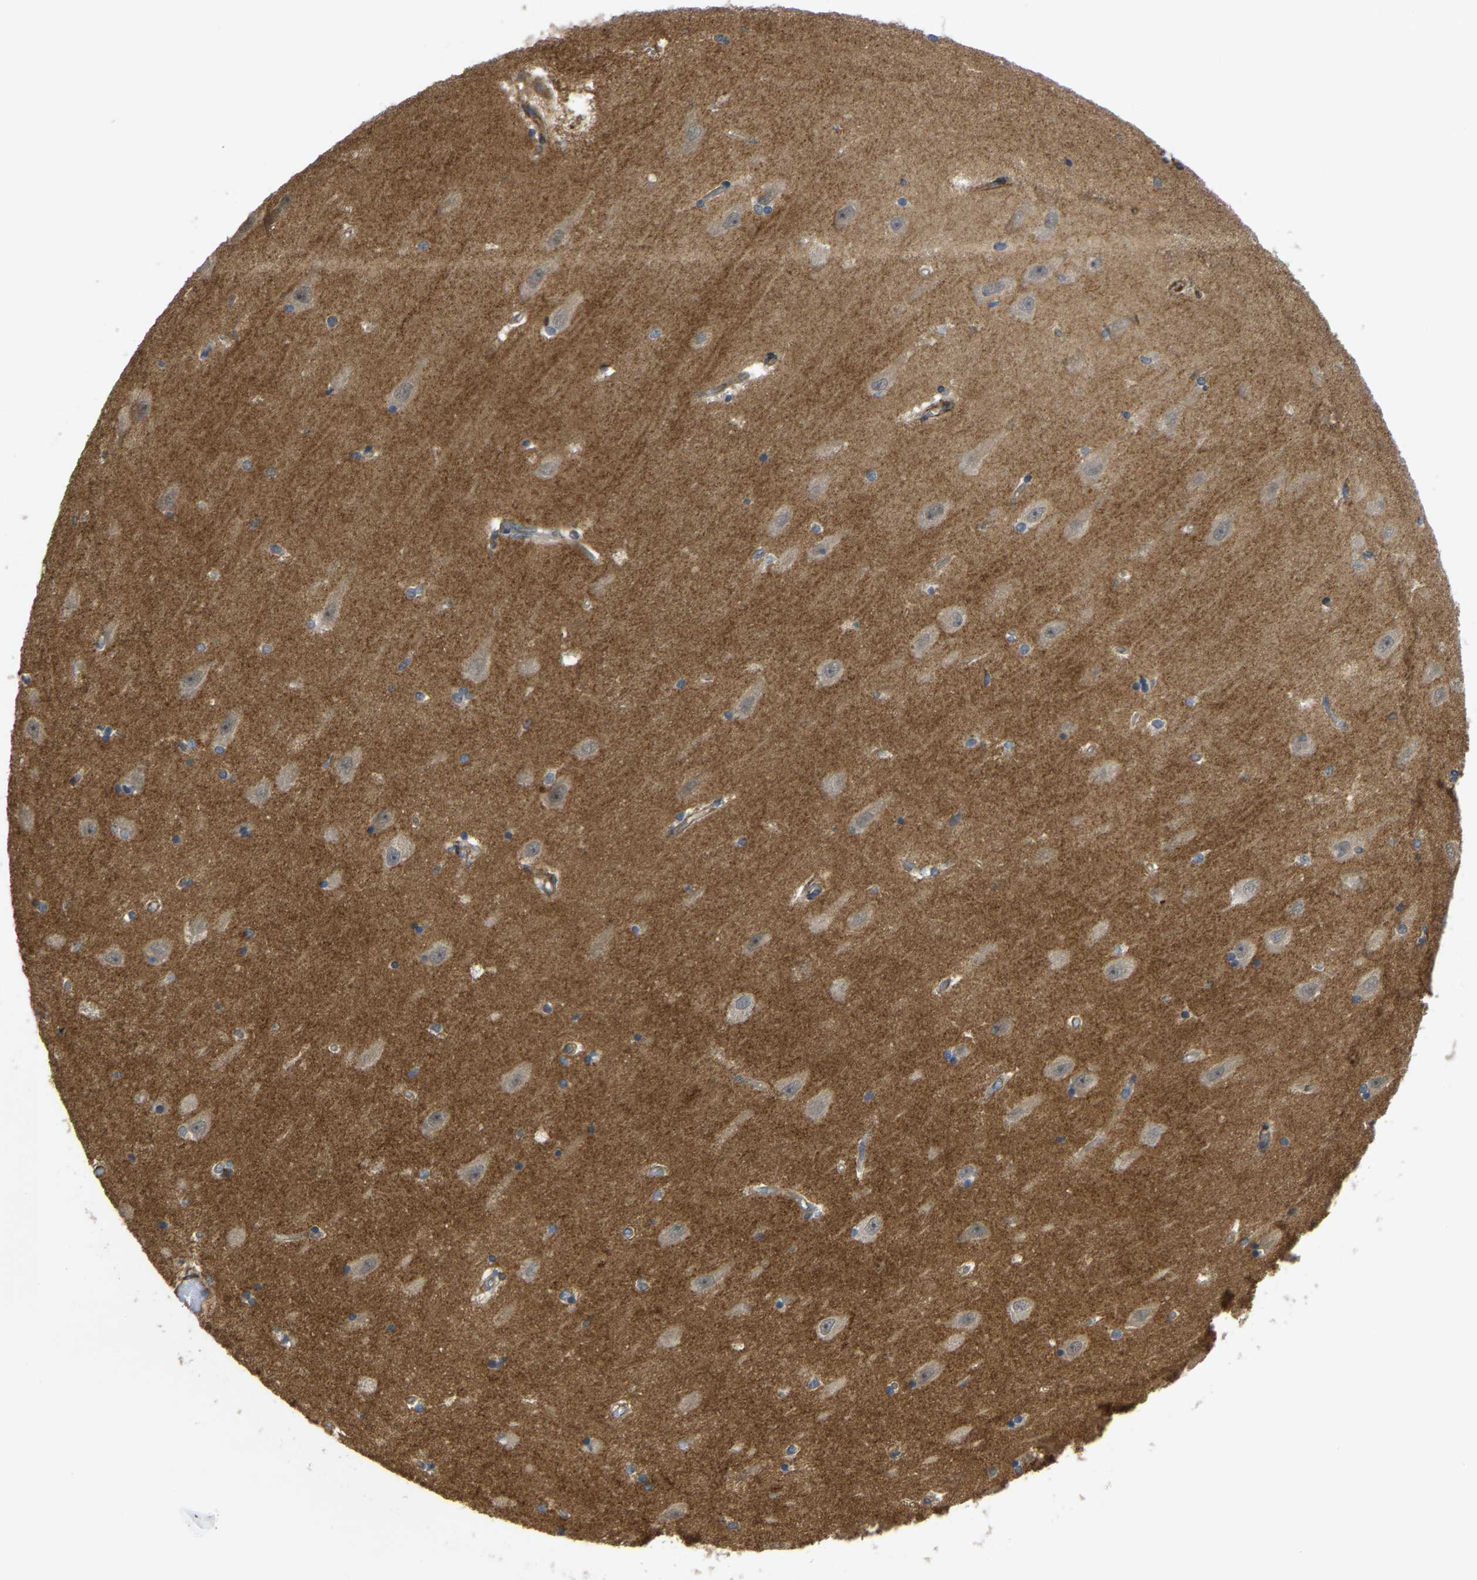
{"staining": {"intensity": "negative", "quantity": "none", "location": "none"}, "tissue": "hippocampus", "cell_type": "Glial cells", "image_type": "normal", "snomed": [{"axis": "morphology", "description": "Normal tissue, NOS"}, {"axis": "topography", "description": "Hippocampus"}], "caption": "Immunohistochemical staining of unremarkable human hippocampus reveals no significant staining in glial cells. Nuclei are stained in blue.", "gene": "KIAA1671", "patient": {"sex": "male", "age": 45}}